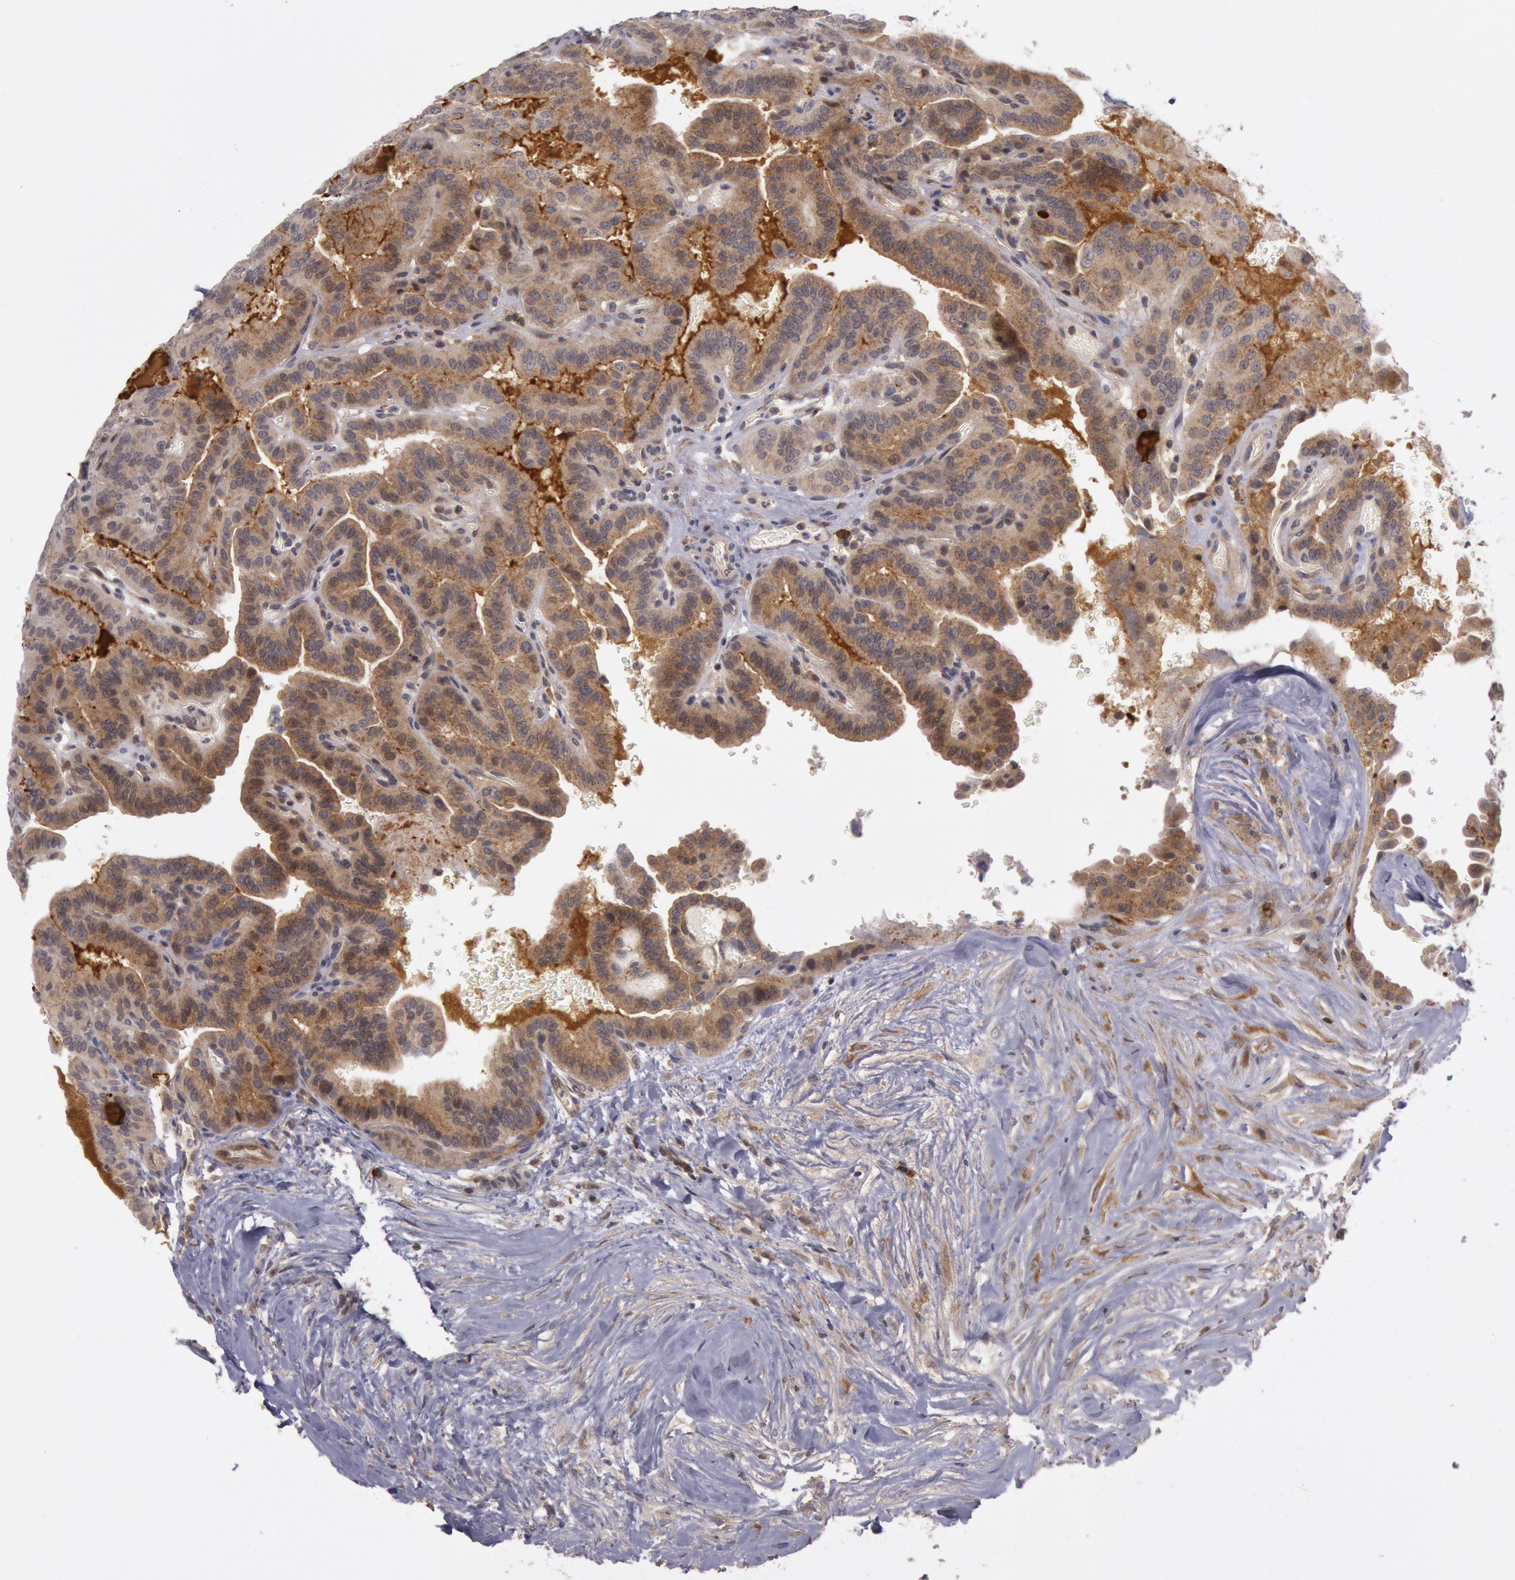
{"staining": {"intensity": "moderate", "quantity": "25%-75%", "location": "cytoplasmic/membranous"}, "tissue": "thyroid cancer", "cell_type": "Tumor cells", "image_type": "cancer", "snomed": [{"axis": "morphology", "description": "Papillary adenocarcinoma, NOS"}, {"axis": "topography", "description": "Thyroid gland"}], "caption": "Human thyroid papillary adenocarcinoma stained with a brown dye shows moderate cytoplasmic/membranous positive staining in approximately 25%-75% of tumor cells.", "gene": "TRIB2", "patient": {"sex": "male", "age": 87}}